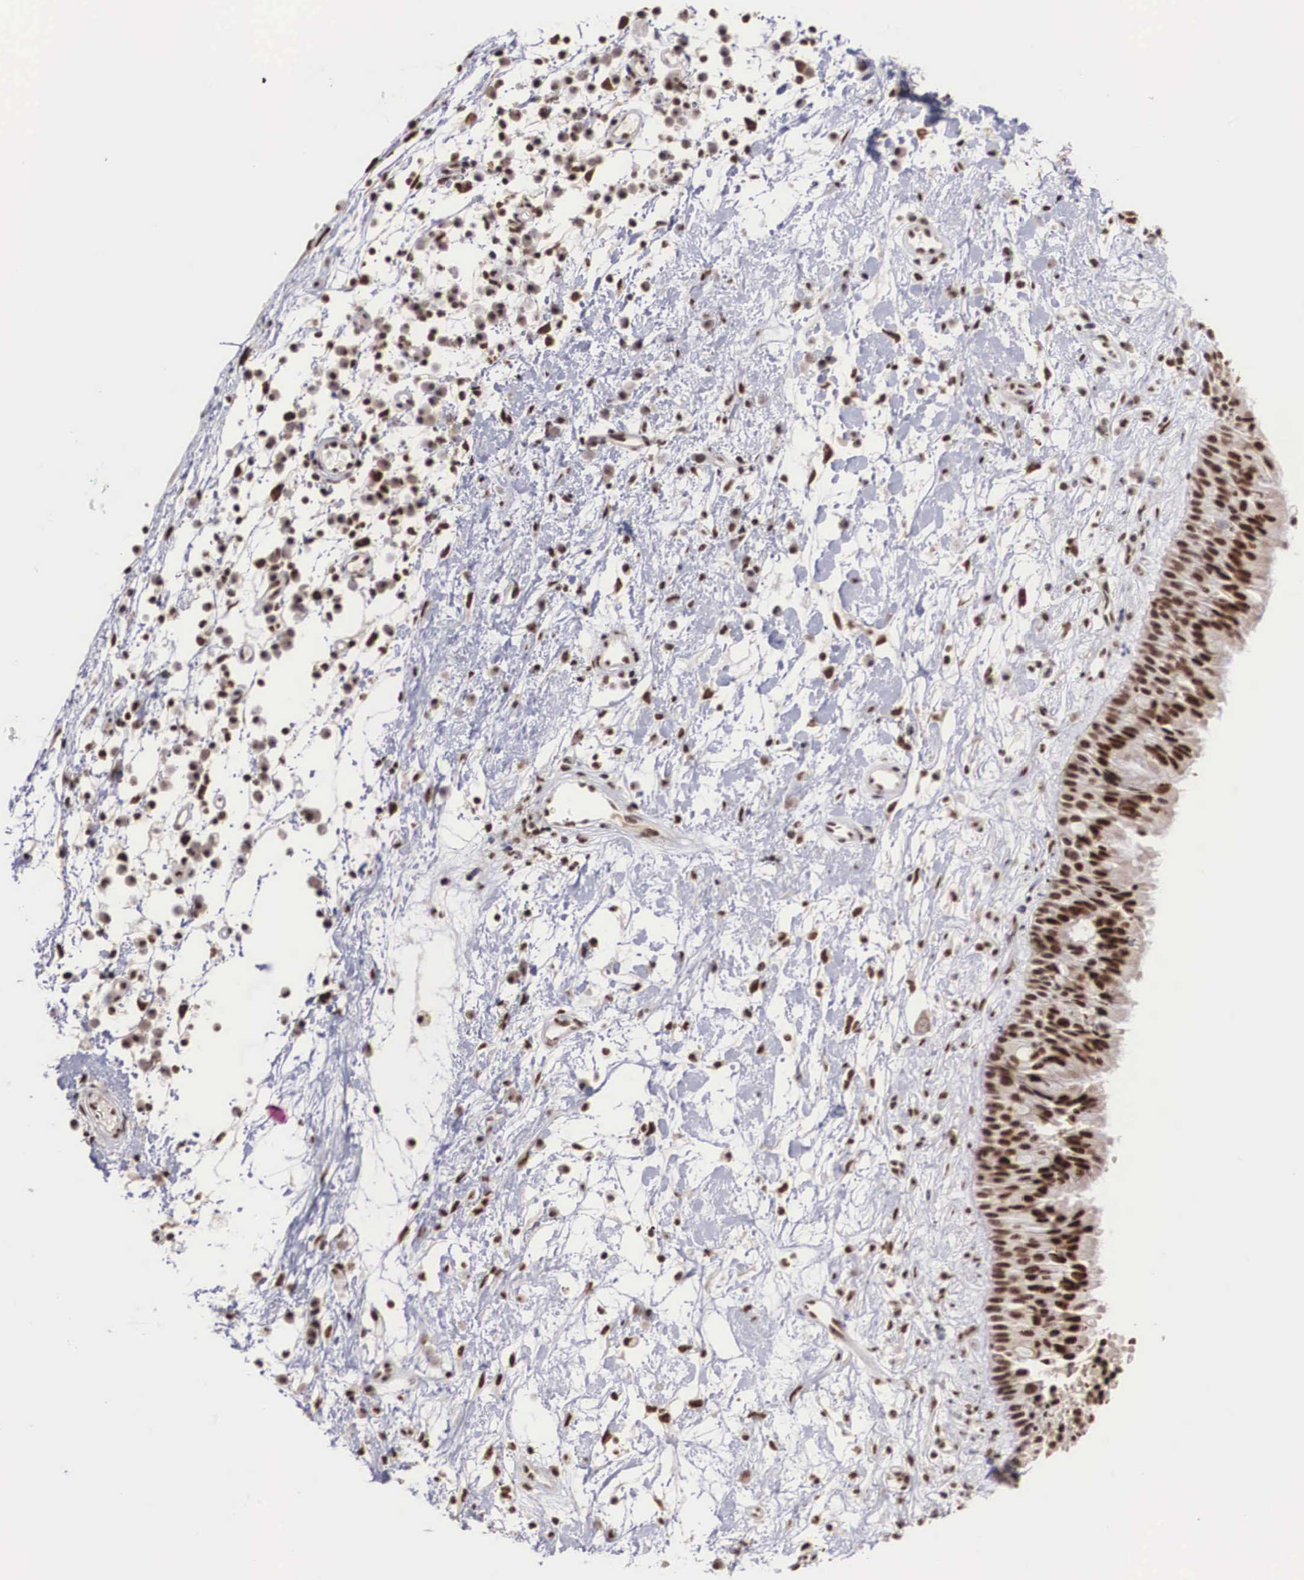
{"staining": {"intensity": "strong", "quantity": ">75%", "location": "nuclear"}, "tissue": "nasopharynx", "cell_type": "Respiratory epithelial cells", "image_type": "normal", "snomed": [{"axis": "morphology", "description": "Normal tissue, NOS"}, {"axis": "topography", "description": "Nasopharynx"}], "caption": "This micrograph exhibits immunohistochemistry staining of unremarkable nasopharynx, with high strong nuclear expression in about >75% of respiratory epithelial cells.", "gene": "HTATSF1", "patient": {"sex": "male", "age": 13}}